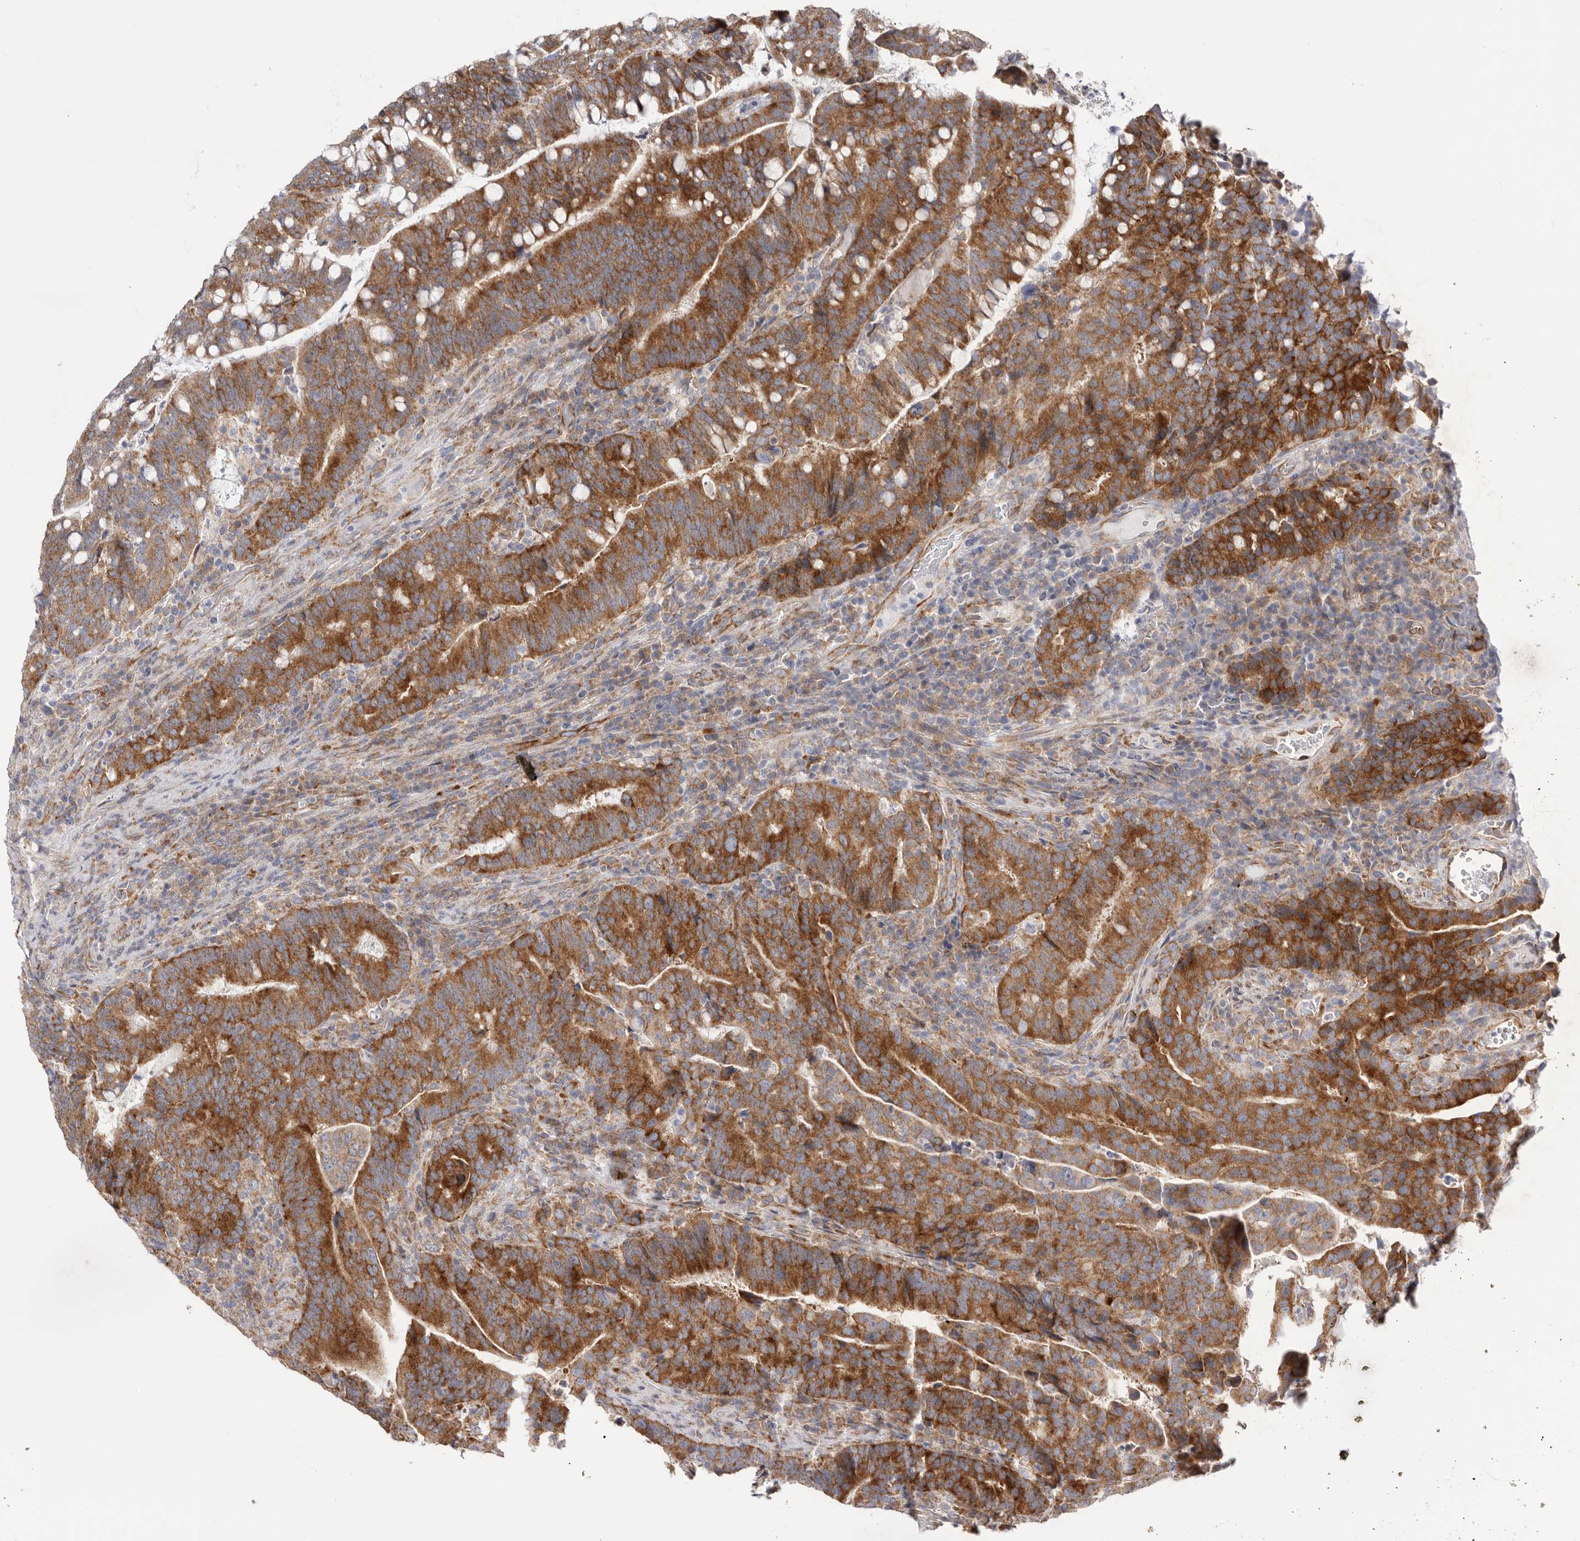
{"staining": {"intensity": "strong", "quantity": ">75%", "location": "cytoplasmic/membranous"}, "tissue": "colorectal cancer", "cell_type": "Tumor cells", "image_type": "cancer", "snomed": [{"axis": "morphology", "description": "Adenocarcinoma, NOS"}, {"axis": "topography", "description": "Colon"}], "caption": "Immunohistochemistry staining of colorectal cancer, which shows high levels of strong cytoplasmic/membranous positivity in about >75% of tumor cells indicating strong cytoplasmic/membranous protein positivity. The staining was performed using DAB (3,3'-diaminobenzidine) (brown) for protein detection and nuclei were counterstained in hematoxylin (blue).", "gene": "SERBP1", "patient": {"sex": "female", "age": 66}}